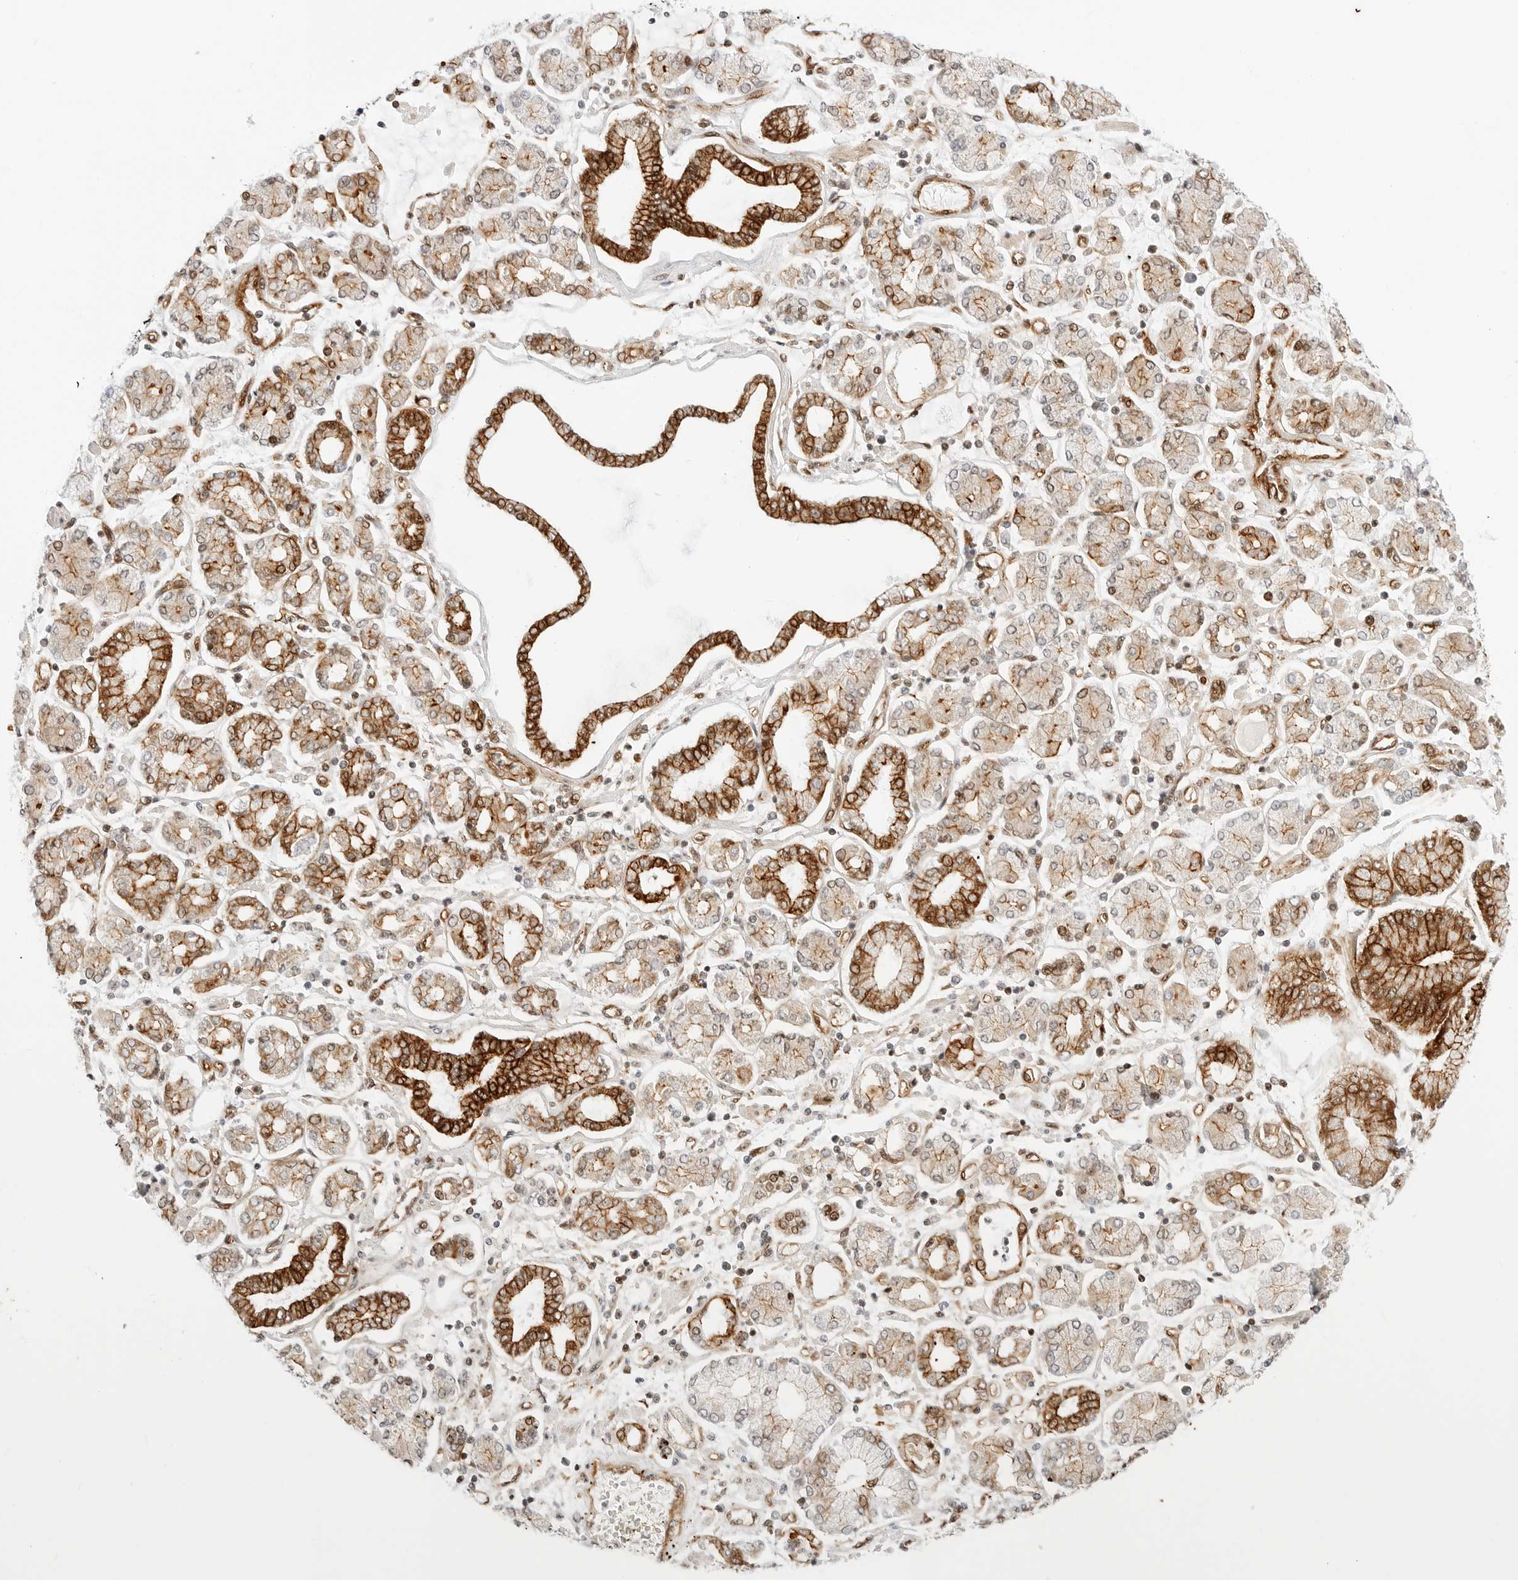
{"staining": {"intensity": "strong", "quantity": "25%-75%", "location": "cytoplasmic/membranous"}, "tissue": "stomach cancer", "cell_type": "Tumor cells", "image_type": "cancer", "snomed": [{"axis": "morphology", "description": "Adenocarcinoma, NOS"}, {"axis": "topography", "description": "Stomach"}], "caption": "High-power microscopy captured an immunohistochemistry (IHC) photomicrograph of adenocarcinoma (stomach), revealing strong cytoplasmic/membranous expression in approximately 25%-75% of tumor cells. (IHC, brightfield microscopy, high magnification).", "gene": "ZNF613", "patient": {"sex": "male", "age": 76}}